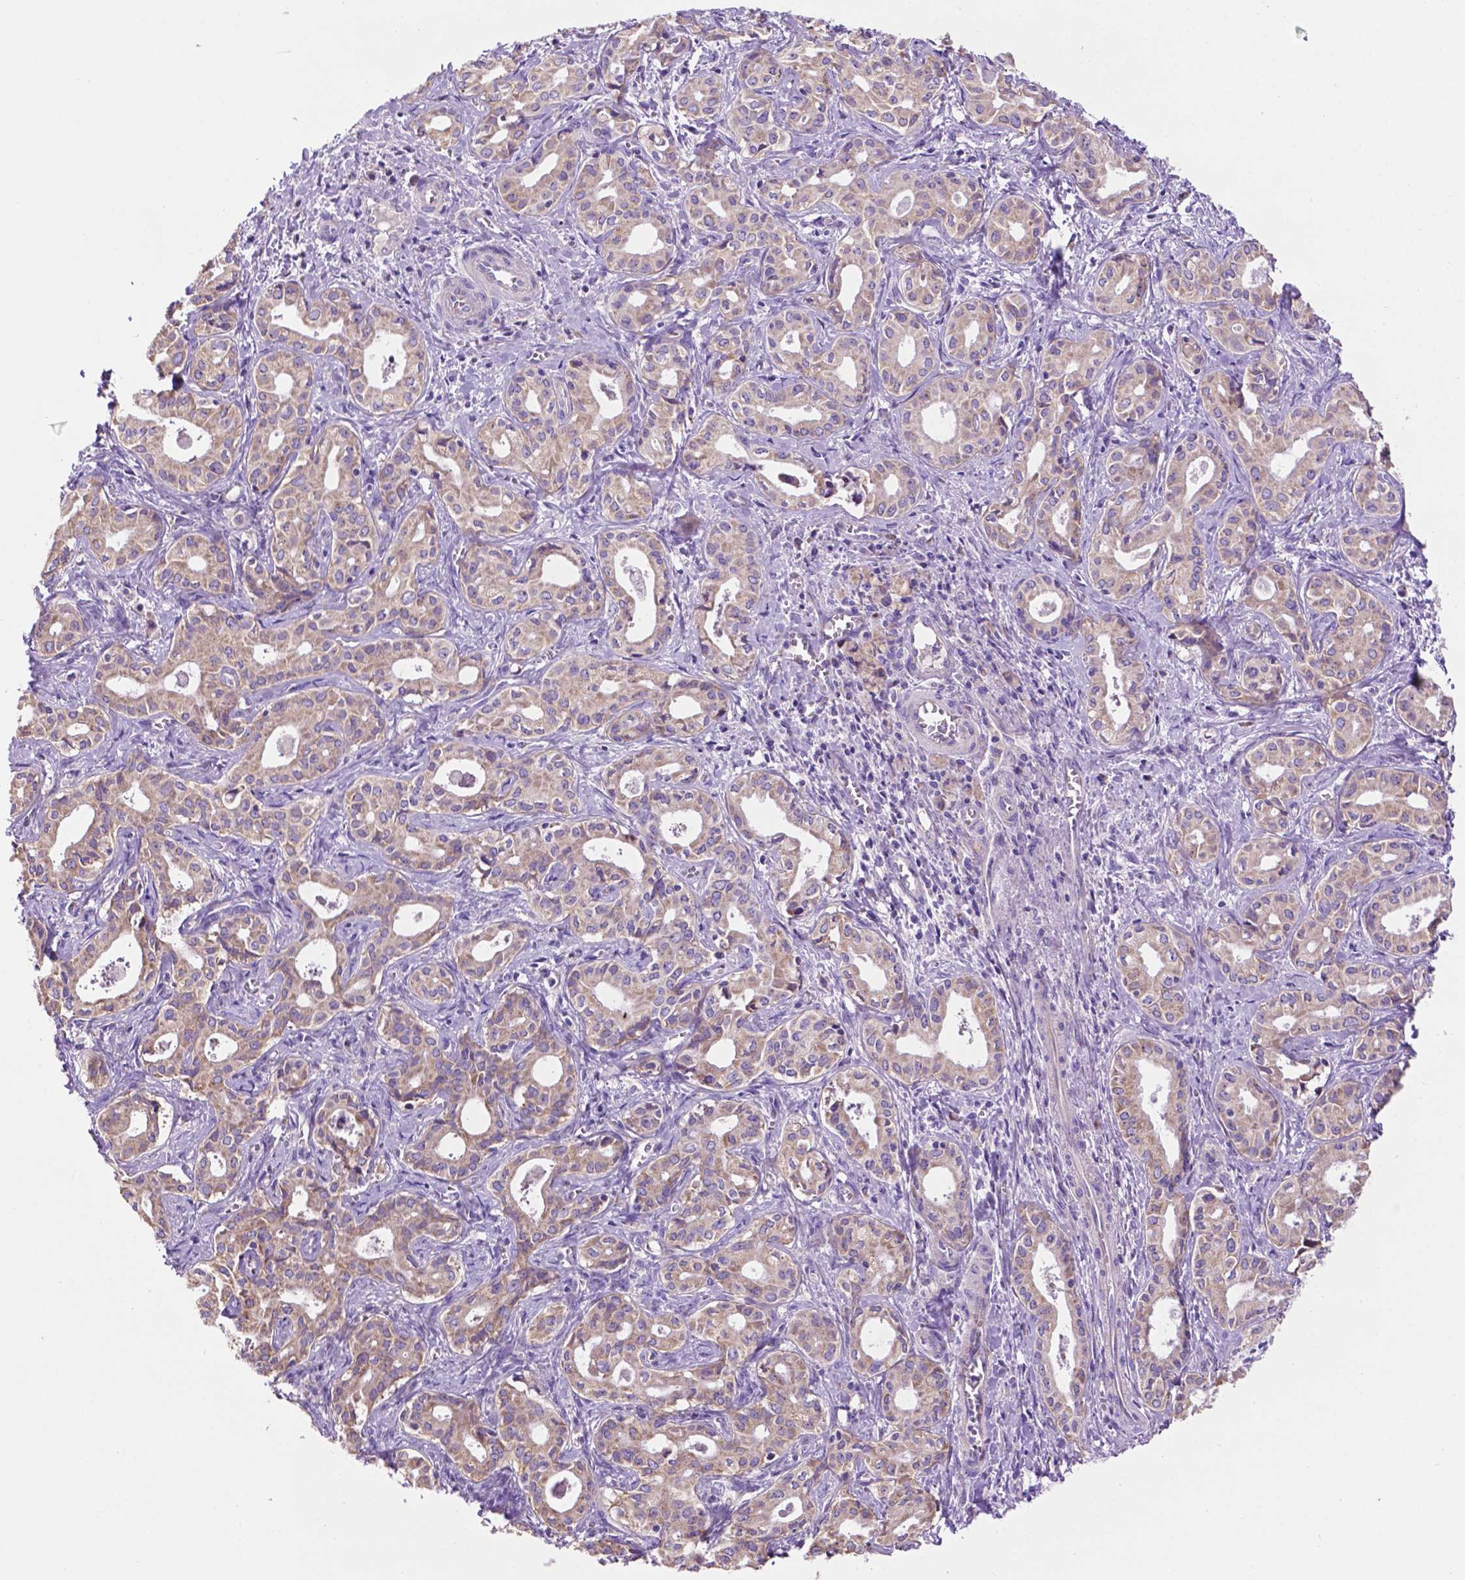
{"staining": {"intensity": "weak", "quantity": "25%-75%", "location": "cytoplasmic/membranous"}, "tissue": "liver cancer", "cell_type": "Tumor cells", "image_type": "cancer", "snomed": [{"axis": "morphology", "description": "Cholangiocarcinoma"}, {"axis": "topography", "description": "Liver"}], "caption": "Protein staining demonstrates weak cytoplasmic/membranous positivity in about 25%-75% of tumor cells in liver cholangiocarcinoma.", "gene": "PHYHIP", "patient": {"sex": "female", "age": 65}}